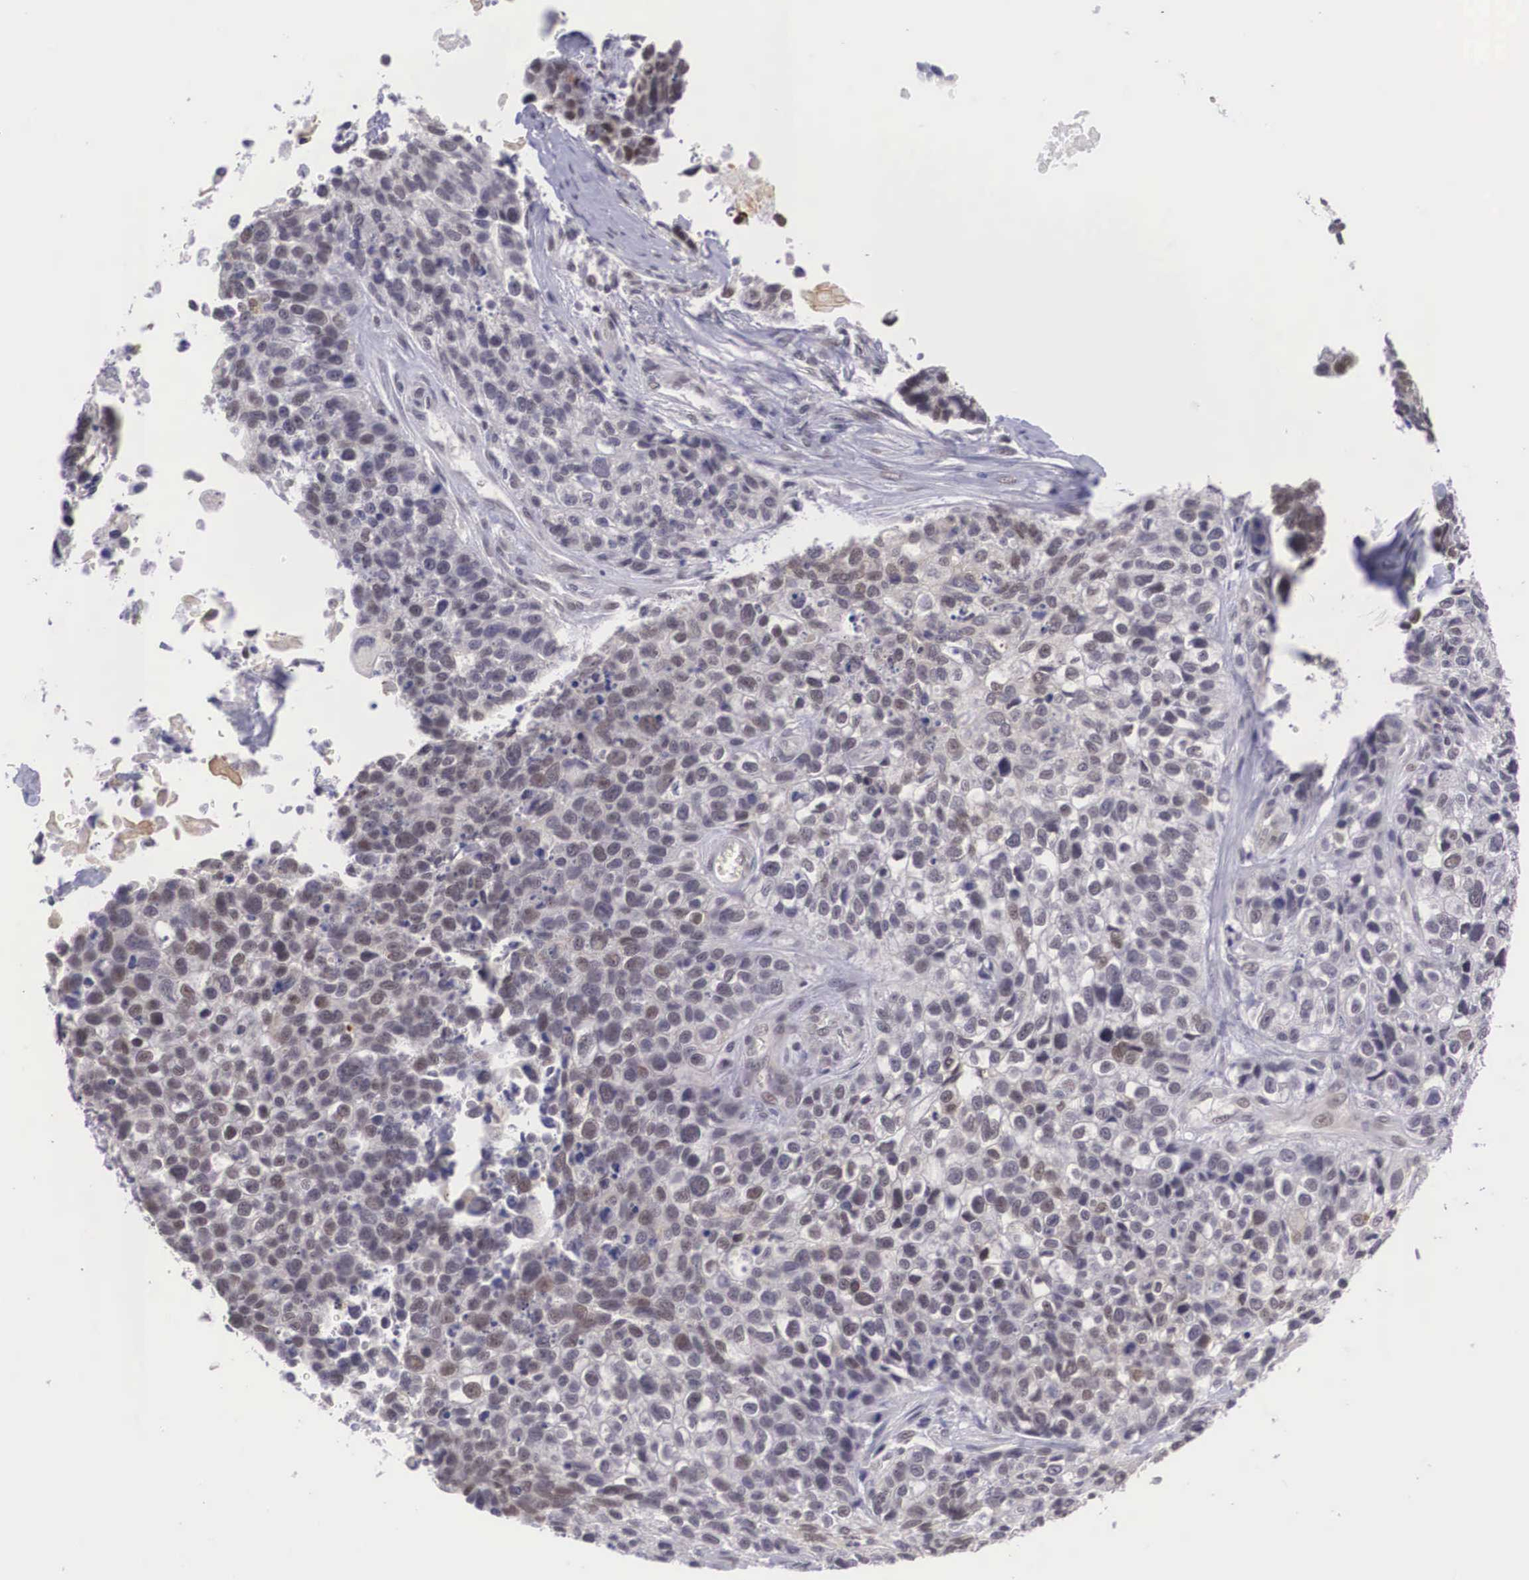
{"staining": {"intensity": "weak", "quantity": "25%-75%", "location": "cytoplasmic/membranous,nuclear"}, "tissue": "lung cancer", "cell_type": "Tumor cells", "image_type": "cancer", "snomed": [{"axis": "morphology", "description": "Squamous cell carcinoma, NOS"}, {"axis": "topography", "description": "Lymph node"}, {"axis": "topography", "description": "Lung"}], "caption": "Immunohistochemical staining of human lung cancer (squamous cell carcinoma) displays weak cytoplasmic/membranous and nuclear protein positivity in about 25%-75% of tumor cells.", "gene": "NINL", "patient": {"sex": "male", "age": 74}}